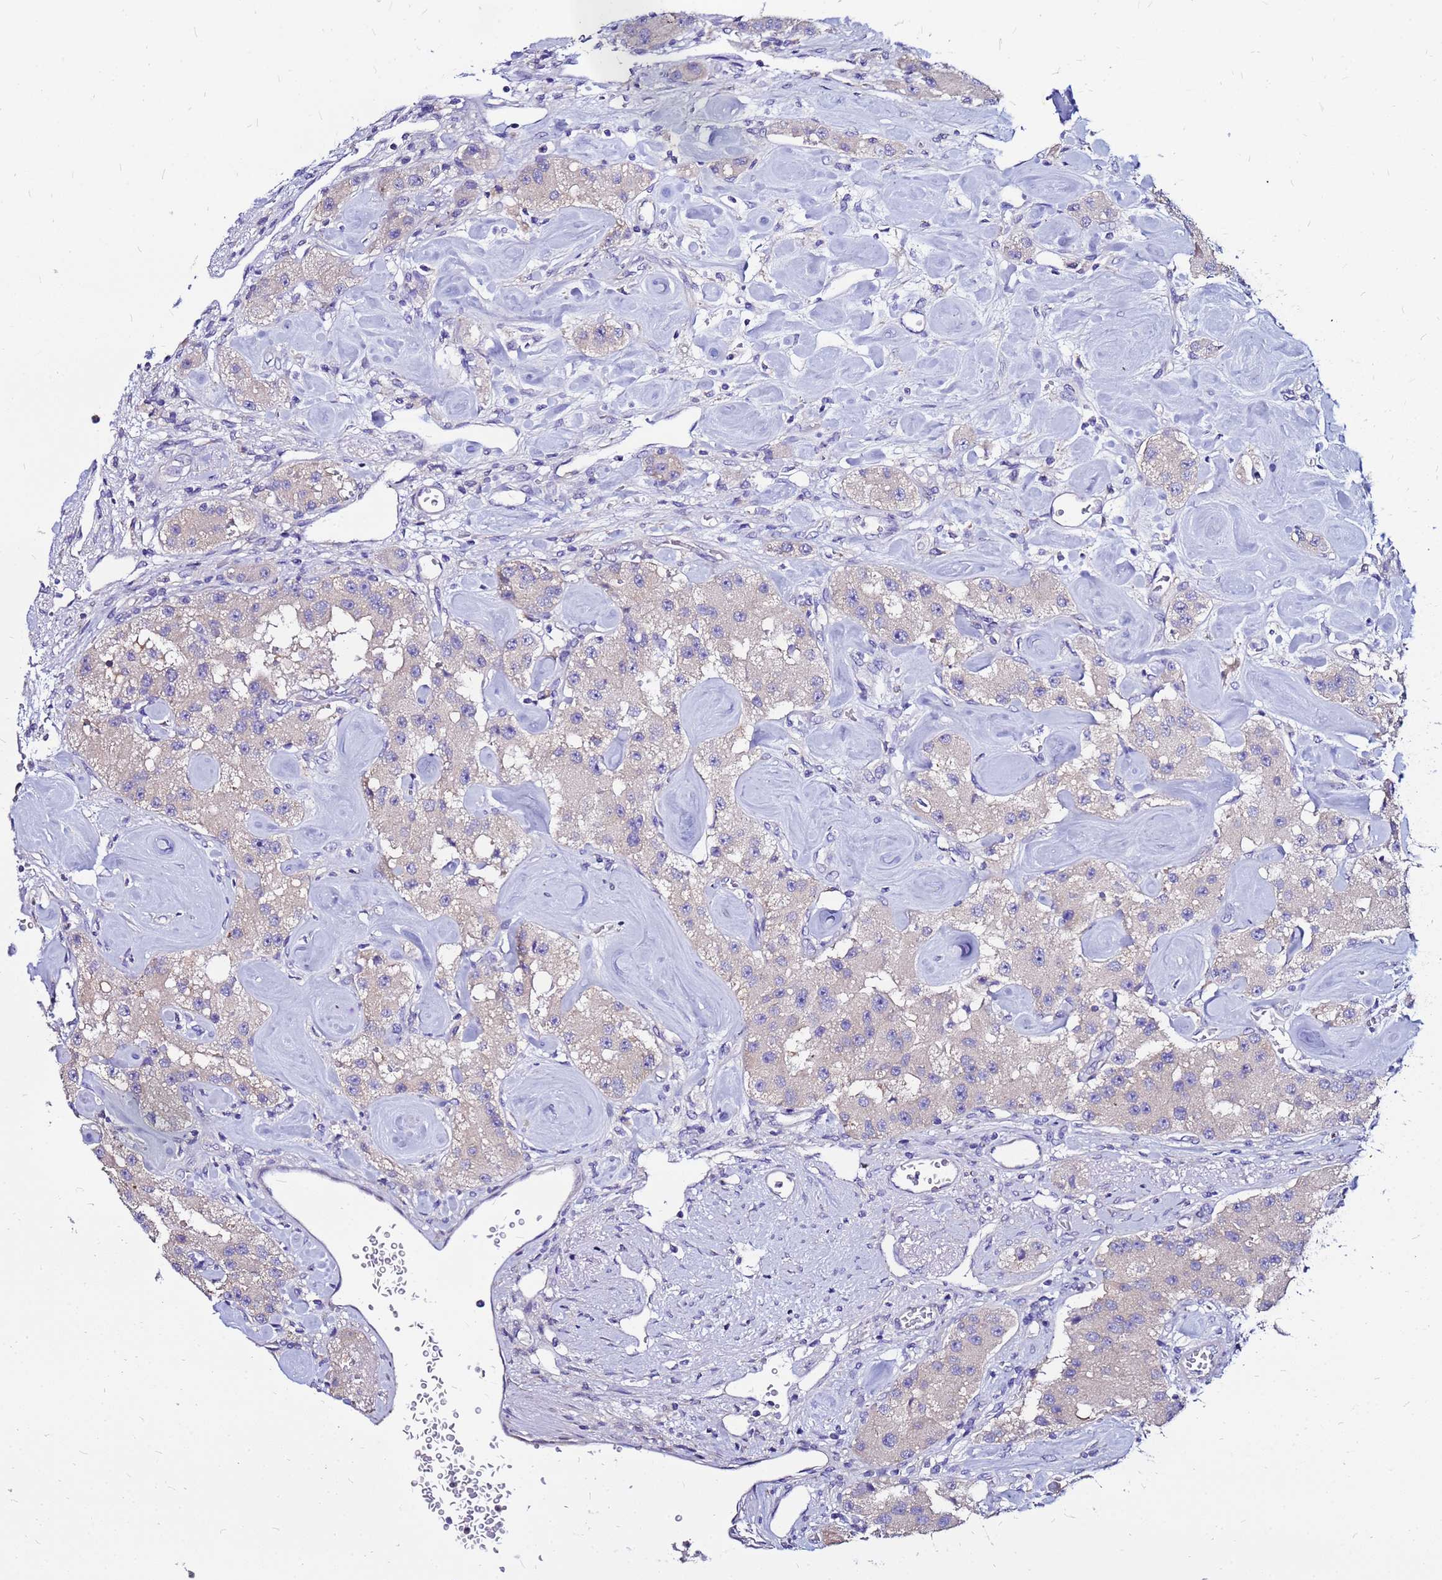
{"staining": {"intensity": "negative", "quantity": "none", "location": "none"}, "tissue": "carcinoid", "cell_type": "Tumor cells", "image_type": "cancer", "snomed": [{"axis": "morphology", "description": "Carcinoid, malignant, NOS"}, {"axis": "topography", "description": "Pancreas"}], "caption": "High power microscopy histopathology image of an immunohistochemistry (IHC) image of malignant carcinoid, revealing no significant positivity in tumor cells.", "gene": "ARHGEF5", "patient": {"sex": "male", "age": 41}}